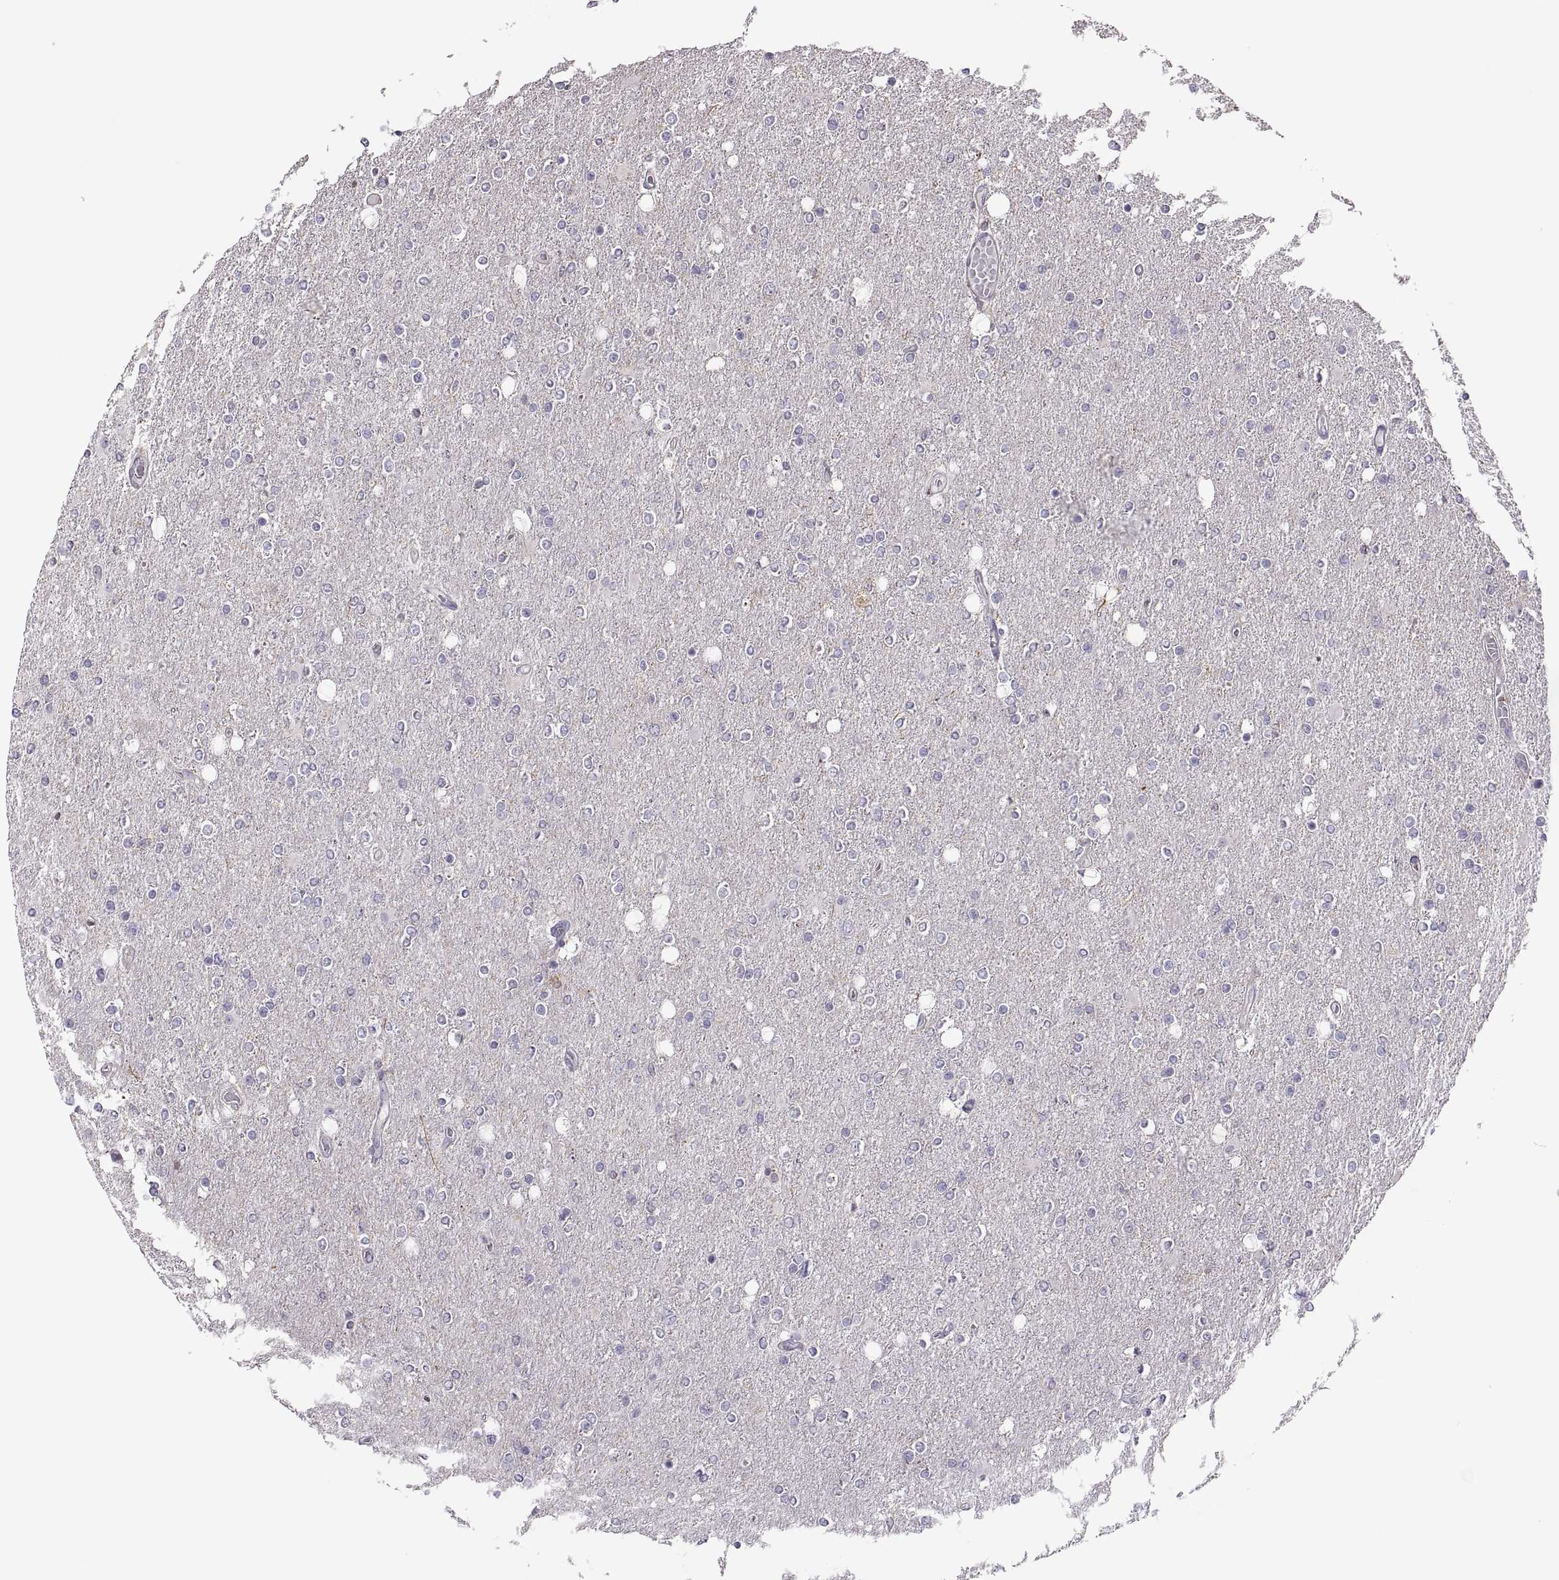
{"staining": {"intensity": "negative", "quantity": "none", "location": "none"}, "tissue": "glioma", "cell_type": "Tumor cells", "image_type": "cancer", "snomed": [{"axis": "morphology", "description": "Glioma, malignant, High grade"}, {"axis": "topography", "description": "Cerebral cortex"}], "caption": "This is an IHC histopathology image of human glioma. There is no expression in tumor cells.", "gene": "SPATA32", "patient": {"sex": "male", "age": 70}}